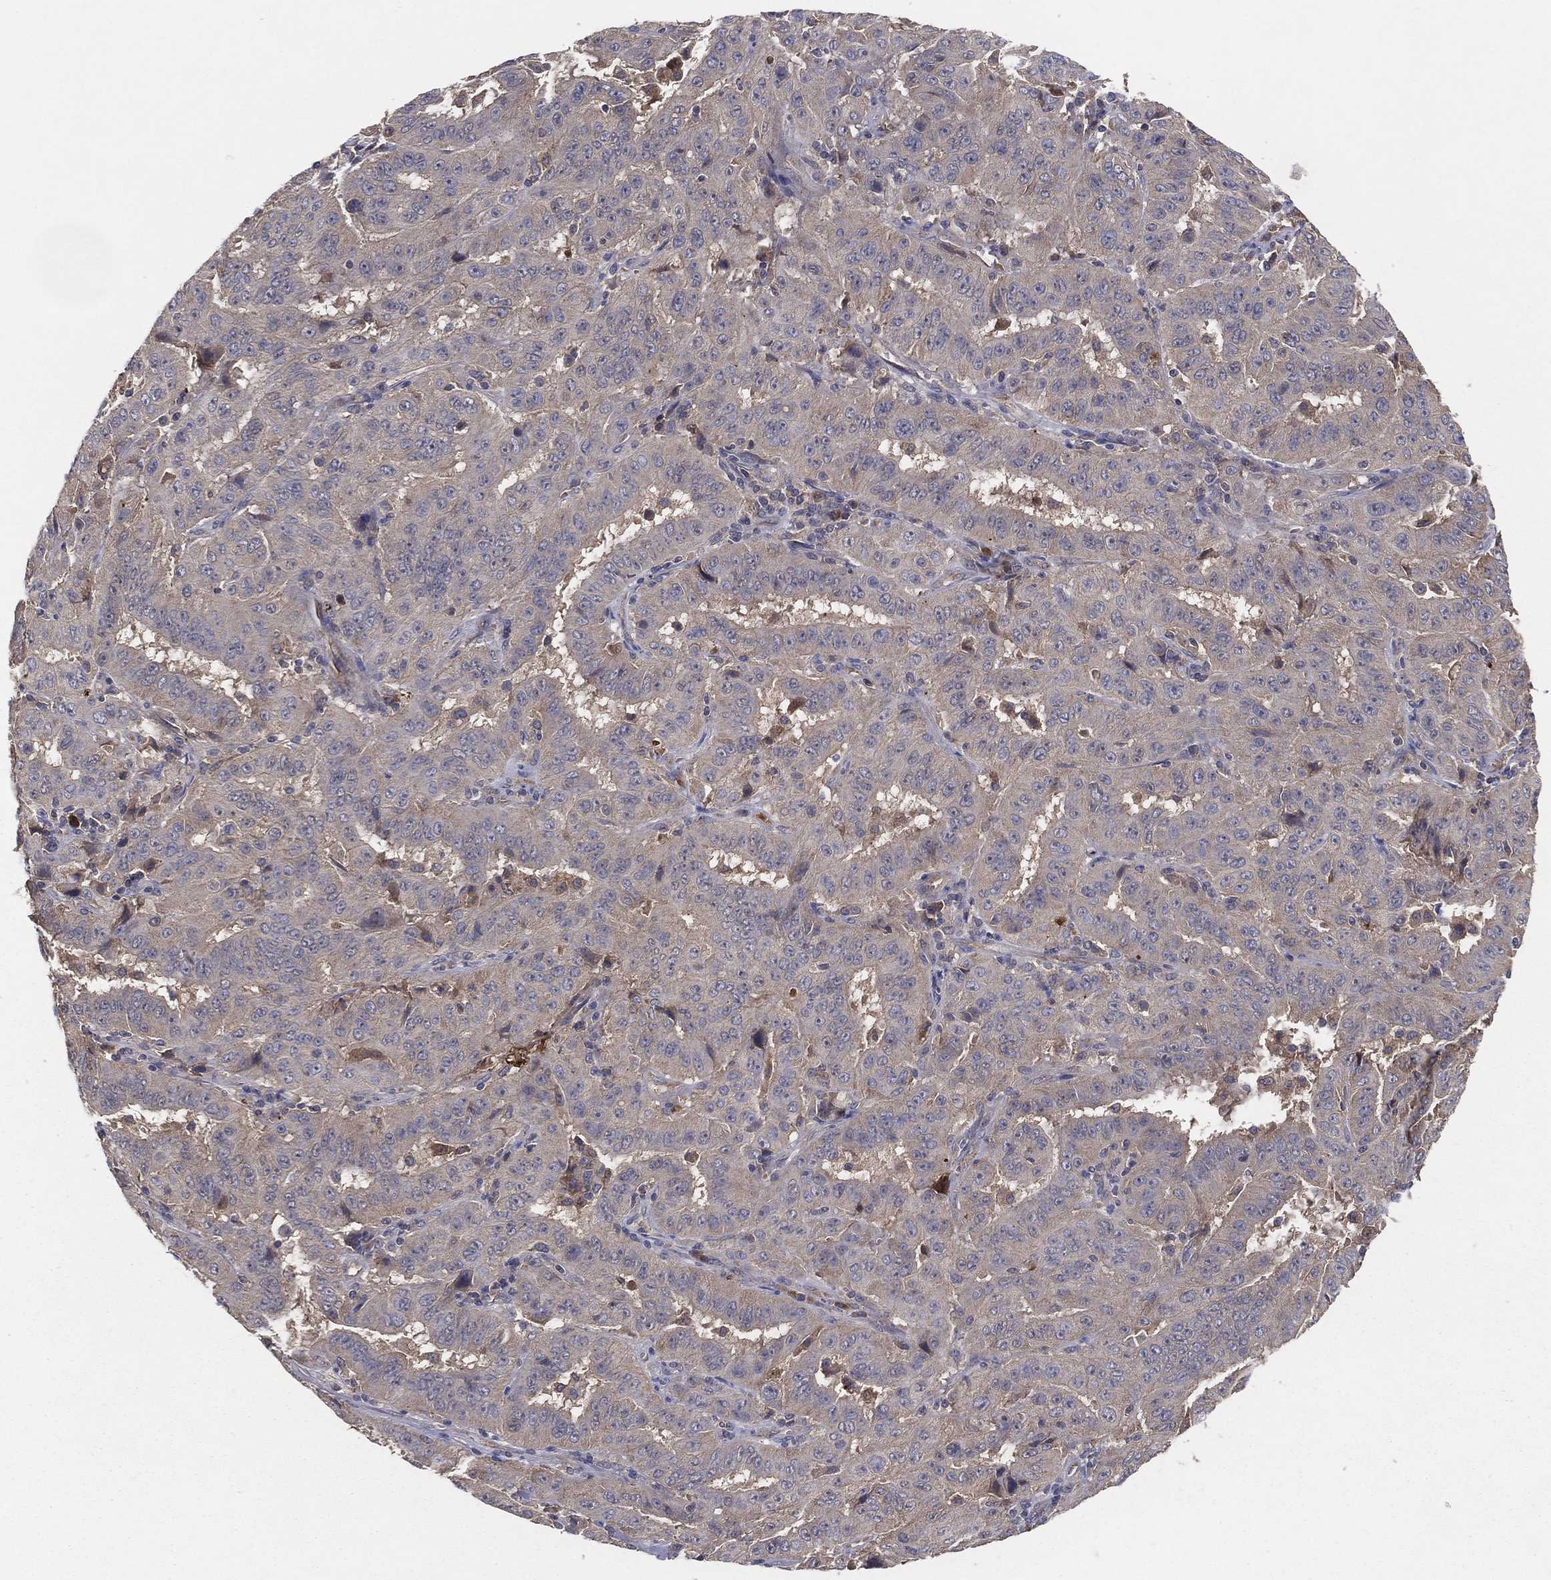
{"staining": {"intensity": "negative", "quantity": "none", "location": "none"}, "tissue": "pancreatic cancer", "cell_type": "Tumor cells", "image_type": "cancer", "snomed": [{"axis": "morphology", "description": "Adenocarcinoma, NOS"}, {"axis": "topography", "description": "Pancreas"}], "caption": "Immunohistochemical staining of human pancreatic adenocarcinoma demonstrates no significant positivity in tumor cells.", "gene": "MT-ND1", "patient": {"sex": "male", "age": 63}}